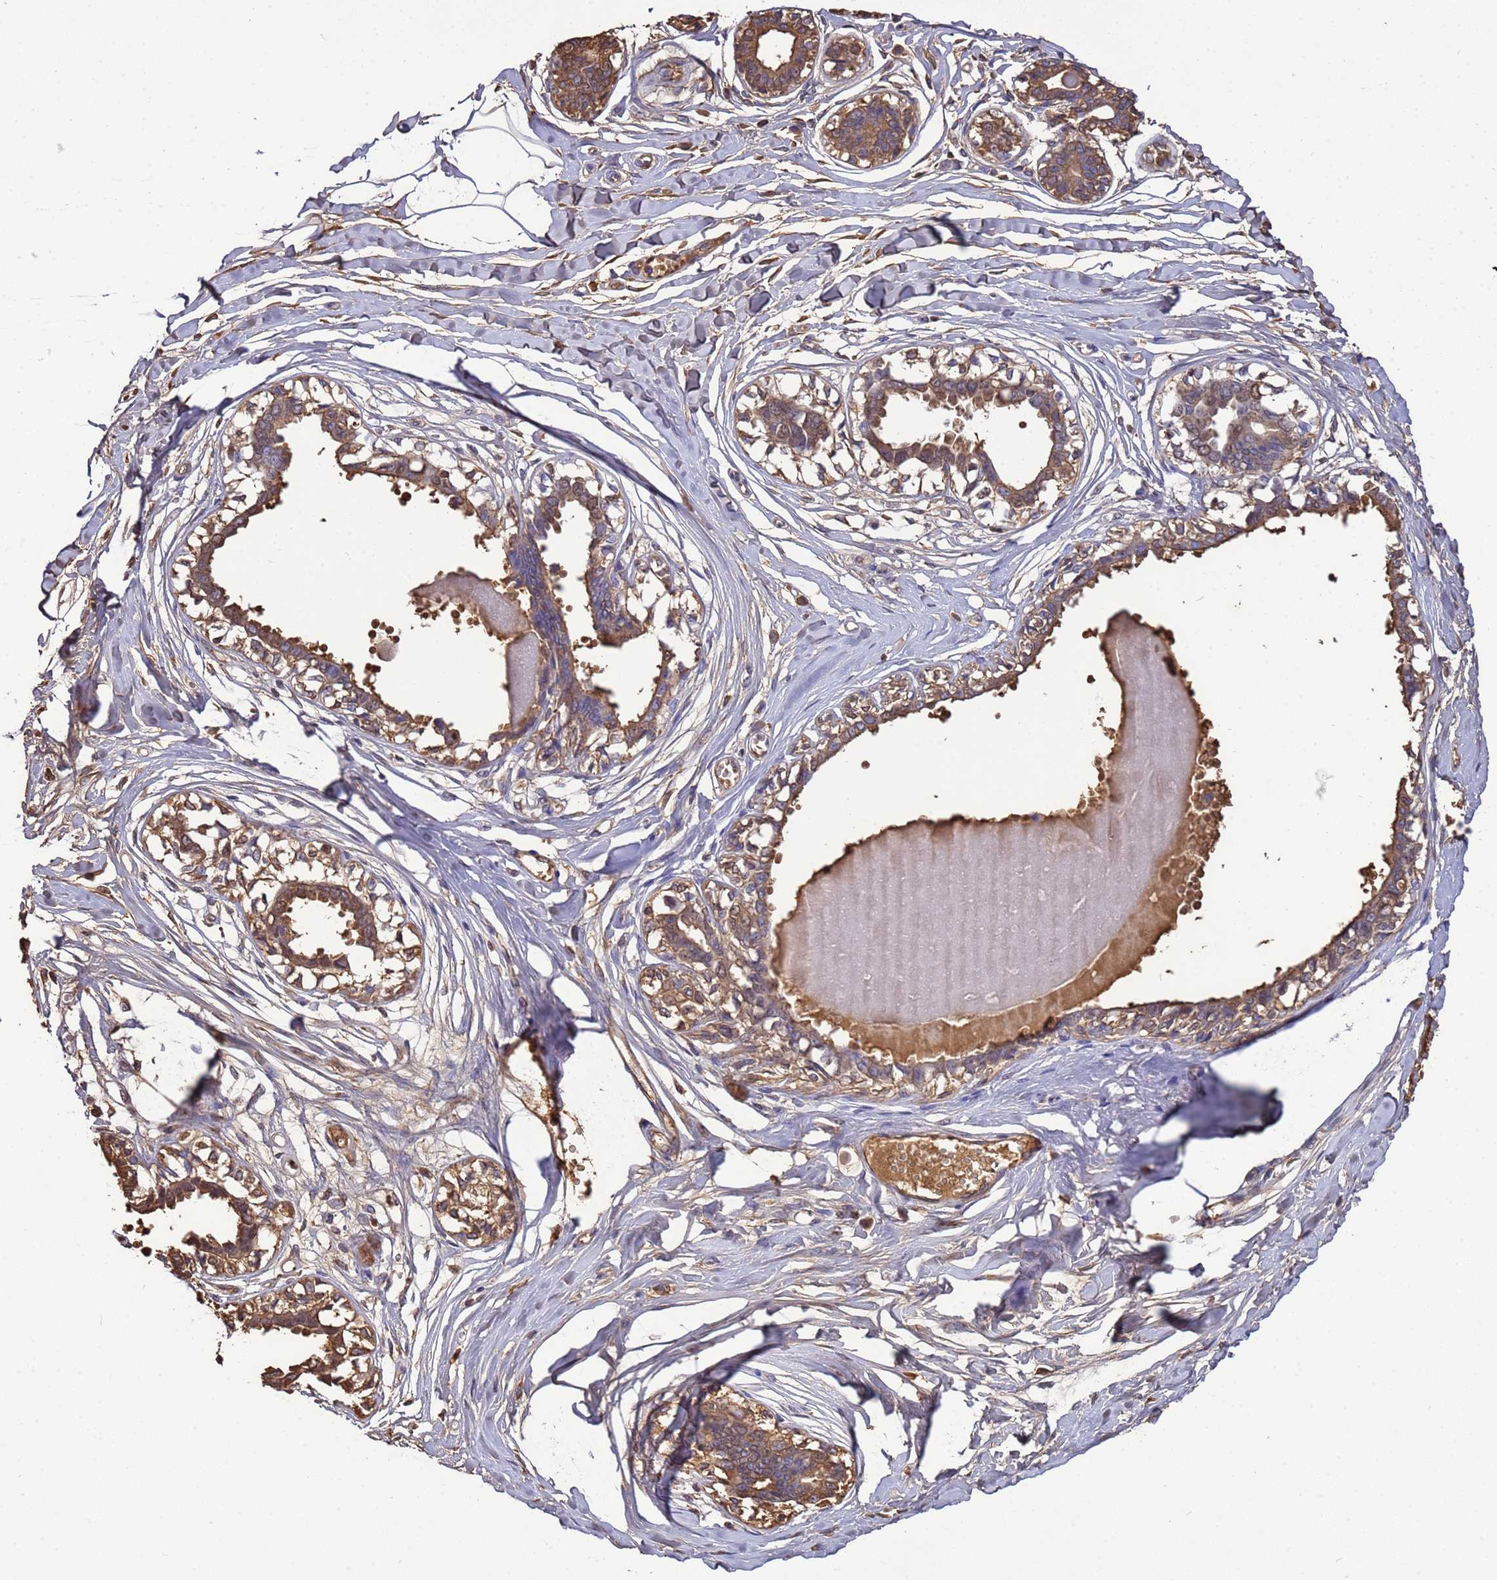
{"staining": {"intensity": "weak", "quantity": ">75%", "location": "cytoplasmic/membranous"}, "tissue": "breast", "cell_type": "Adipocytes", "image_type": "normal", "snomed": [{"axis": "morphology", "description": "Normal tissue, NOS"}, {"axis": "topography", "description": "Breast"}], "caption": "There is low levels of weak cytoplasmic/membranous expression in adipocytes of unremarkable breast, as demonstrated by immunohistochemical staining (brown color).", "gene": "H1", "patient": {"sex": "female", "age": 45}}